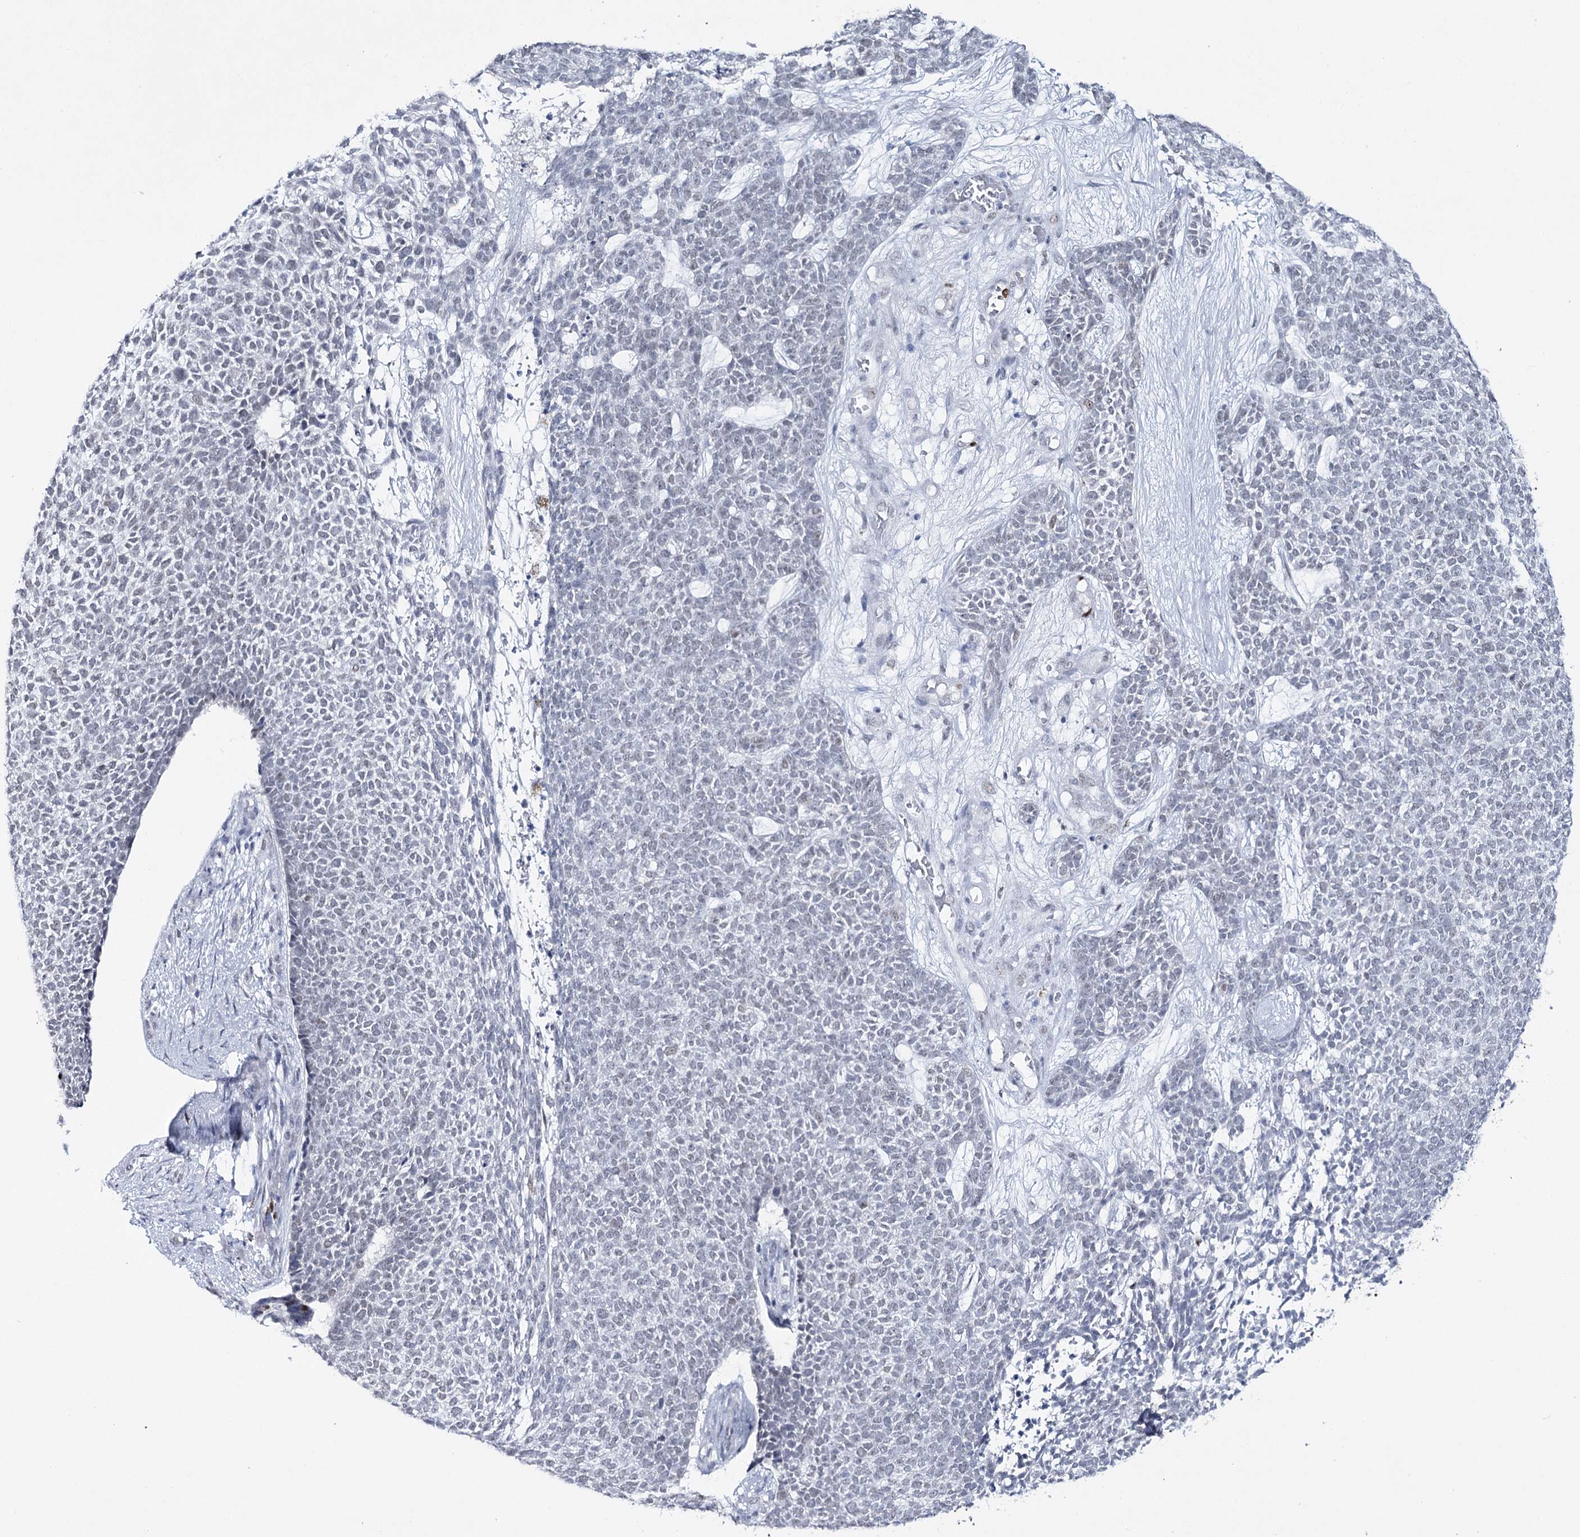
{"staining": {"intensity": "weak", "quantity": "25%-75%", "location": "nuclear"}, "tissue": "skin cancer", "cell_type": "Tumor cells", "image_type": "cancer", "snomed": [{"axis": "morphology", "description": "Basal cell carcinoma"}, {"axis": "topography", "description": "Skin"}], "caption": "Immunohistochemical staining of basal cell carcinoma (skin) exhibits low levels of weak nuclear expression in about 25%-75% of tumor cells.", "gene": "ZC3H8", "patient": {"sex": "female", "age": 84}}